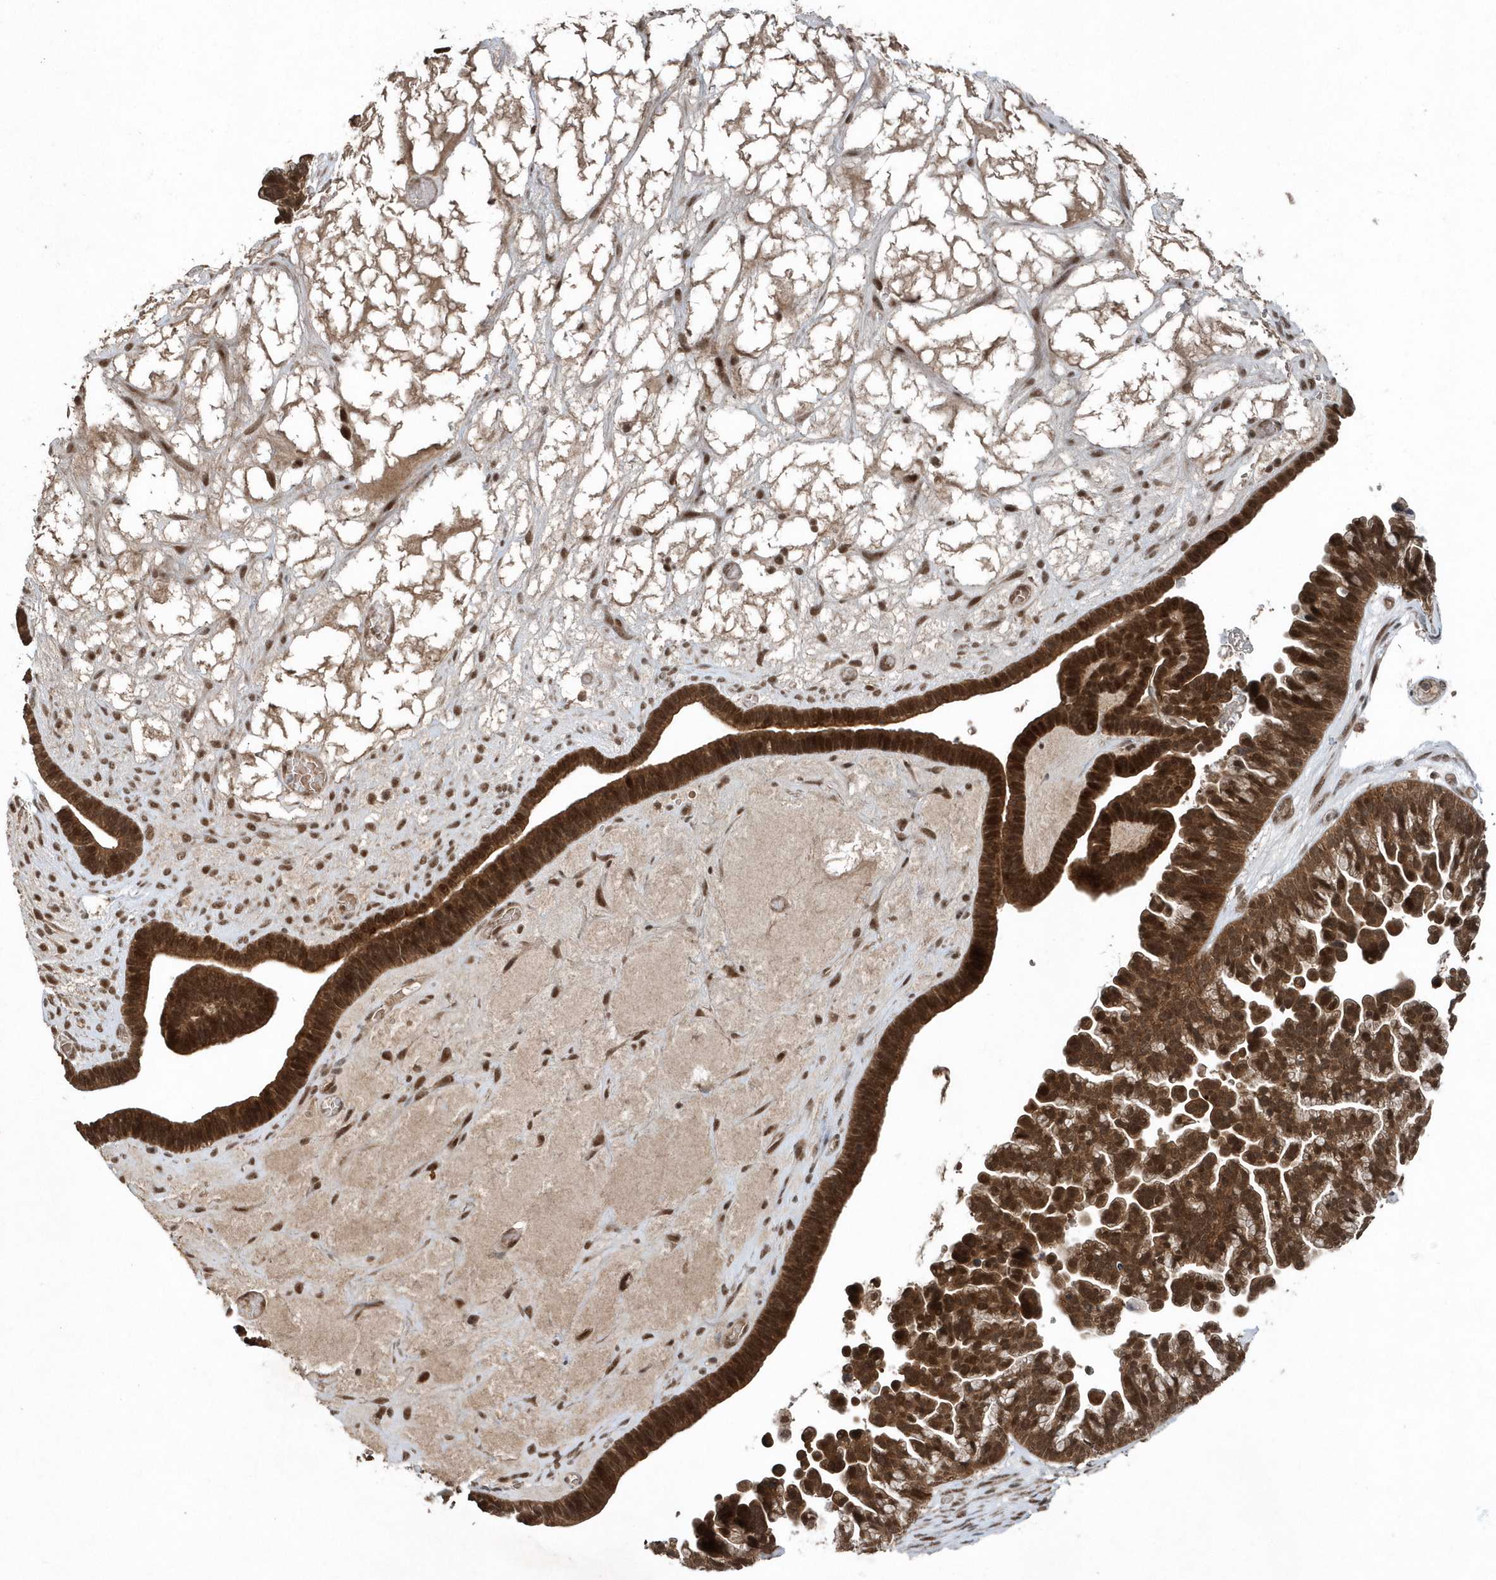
{"staining": {"intensity": "strong", "quantity": ">75%", "location": "cytoplasmic/membranous,nuclear"}, "tissue": "ovarian cancer", "cell_type": "Tumor cells", "image_type": "cancer", "snomed": [{"axis": "morphology", "description": "Cystadenocarcinoma, serous, NOS"}, {"axis": "topography", "description": "Ovary"}], "caption": "Protein expression analysis of human ovarian cancer (serous cystadenocarcinoma) reveals strong cytoplasmic/membranous and nuclear positivity in approximately >75% of tumor cells.", "gene": "QTRT2", "patient": {"sex": "female", "age": 56}}